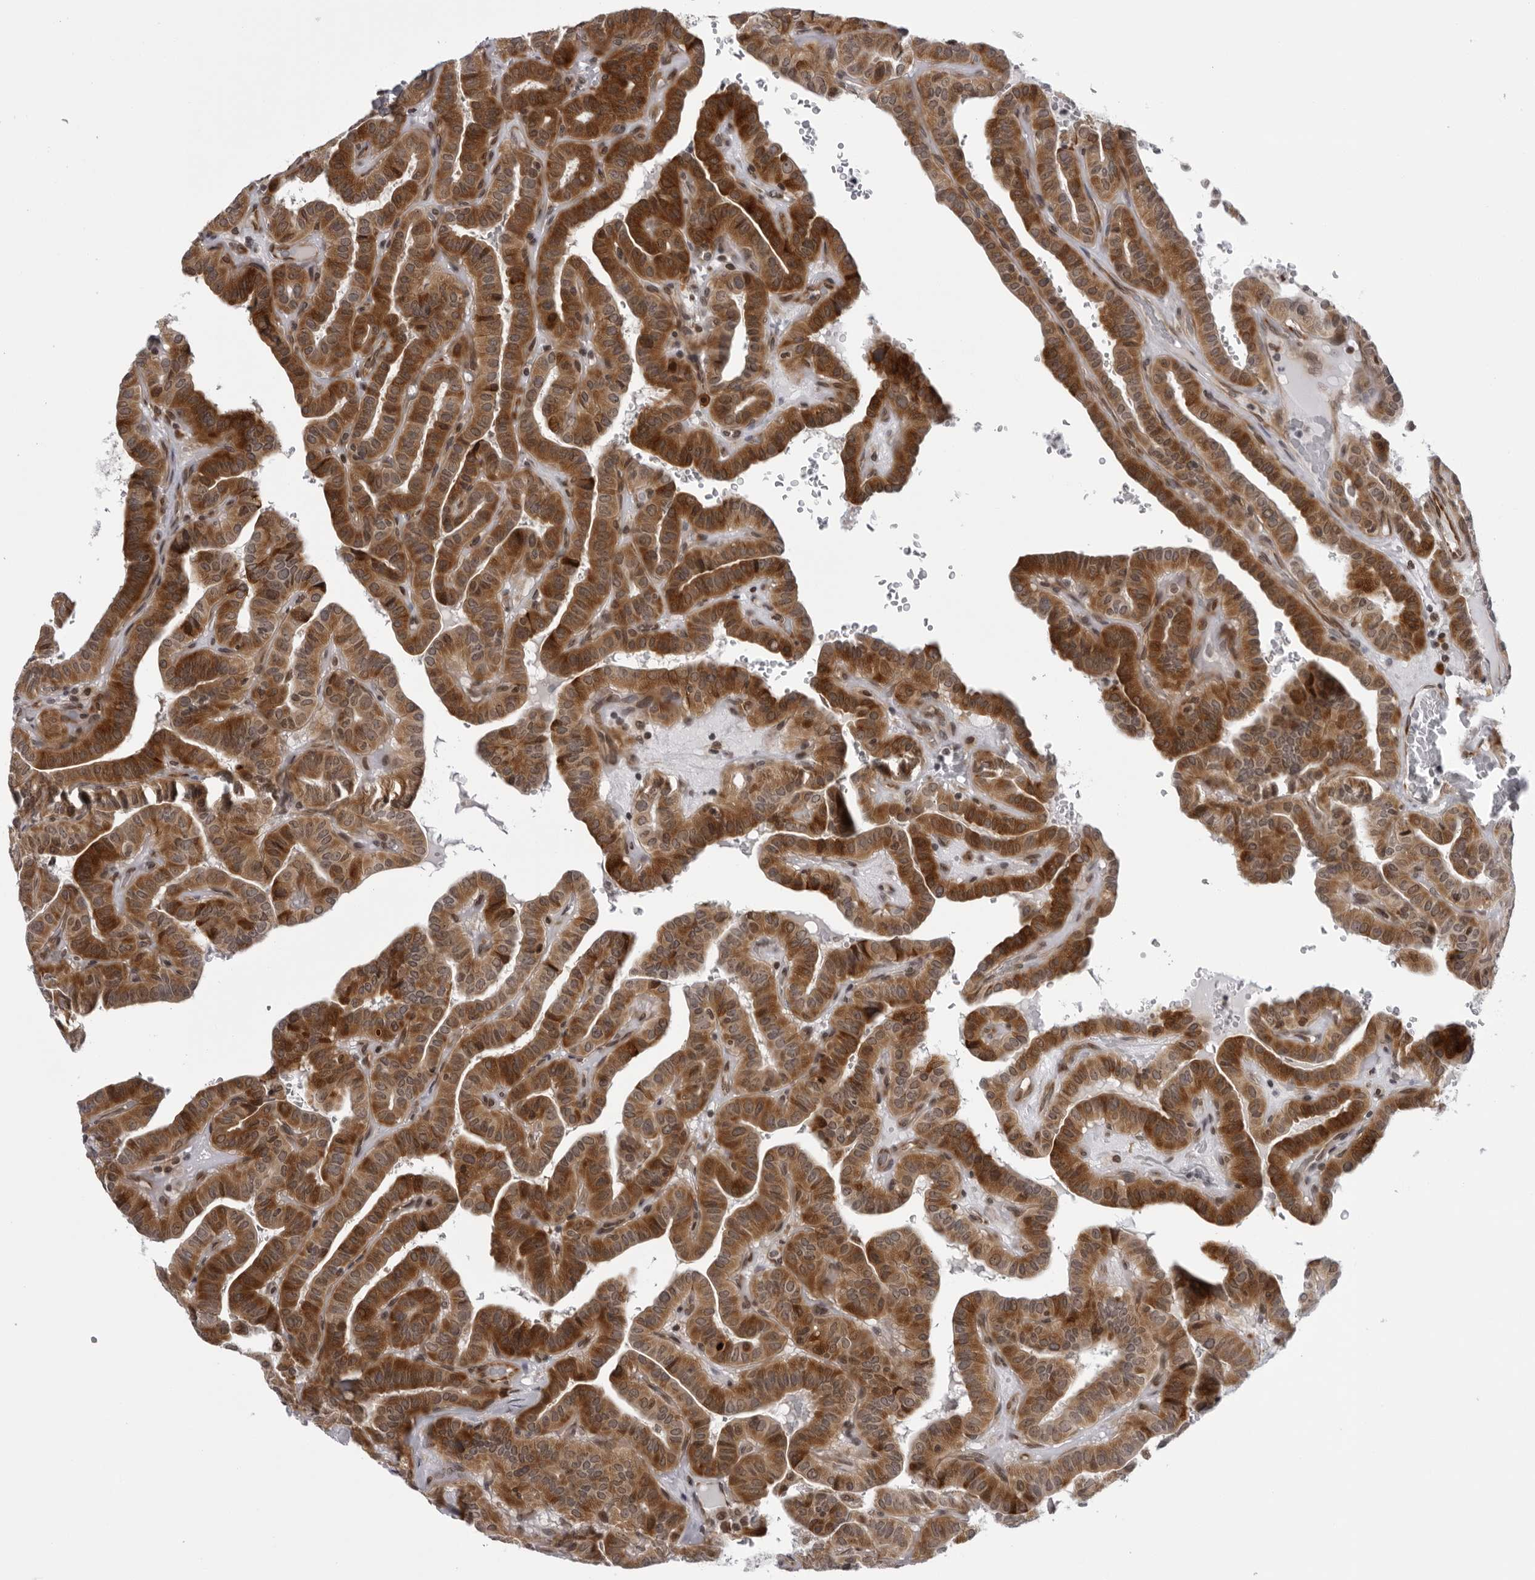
{"staining": {"intensity": "strong", "quantity": ">75%", "location": "cytoplasmic/membranous,nuclear"}, "tissue": "thyroid cancer", "cell_type": "Tumor cells", "image_type": "cancer", "snomed": [{"axis": "morphology", "description": "Papillary adenocarcinoma, NOS"}, {"axis": "topography", "description": "Thyroid gland"}], "caption": "Tumor cells demonstrate strong cytoplasmic/membranous and nuclear positivity in approximately >75% of cells in thyroid papillary adenocarcinoma. (DAB IHC, brown staining for protein, blue staining for nuclei).", "gene": "GCSAML", "patient": {"sex": "male", "age": 77}}